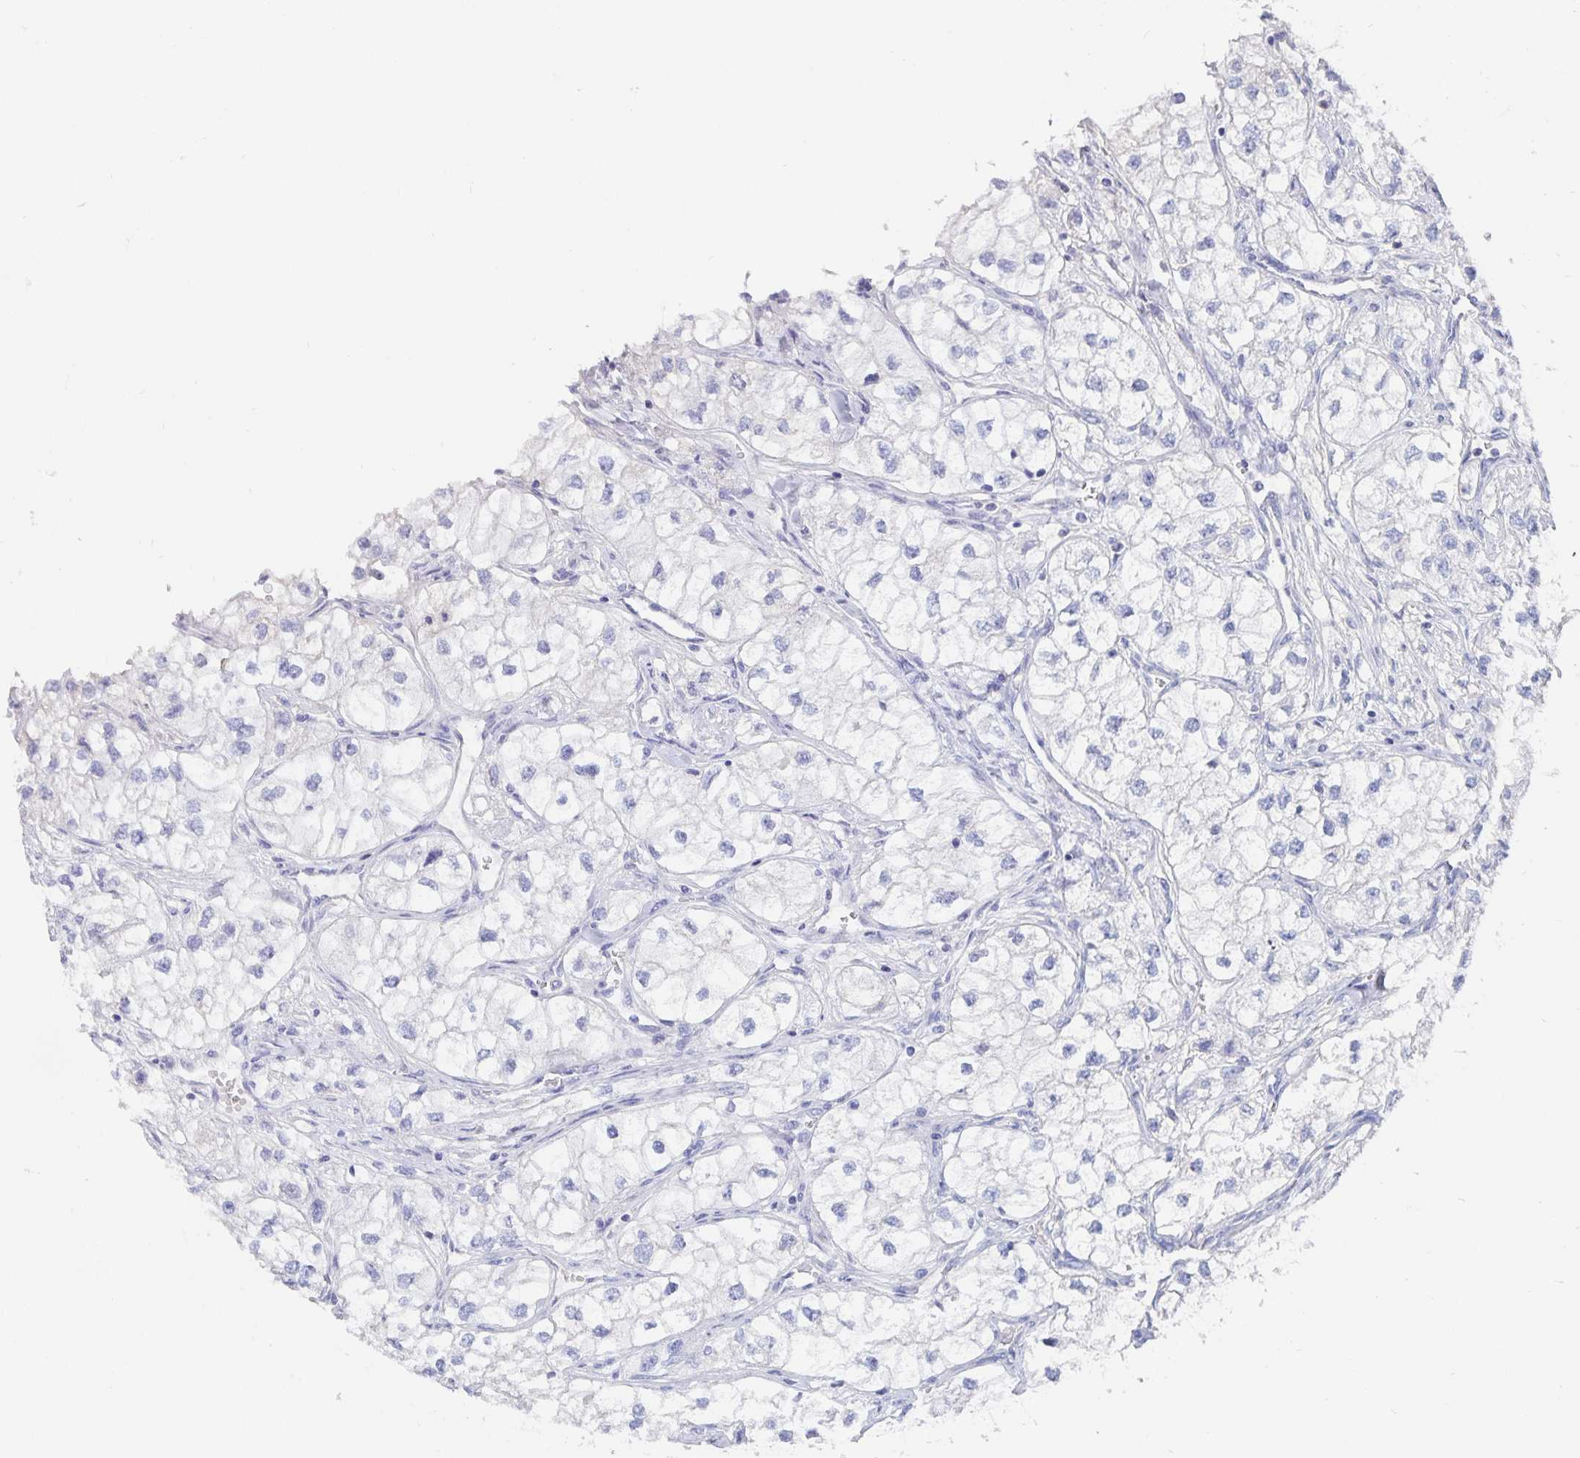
{"staining": {"intensity": "negative", "quantity": "none", "location": "none"}, "tissue": "renal cancer", "cell_type": "Tumor cells", "image_type": "cancer", "snomed": [{"axis": "morphology", "description": "Adenocarcinoma, NOS"}, {"axis": "topography", "description": "Kidney"}], "caption": "This is an immunohistochemistry photomicrograph of human adenocarcinoma (renal). There is no staining in tumor cells.", "gene": "CFAP69", "patient": {"sex": "male", "age": 59}}